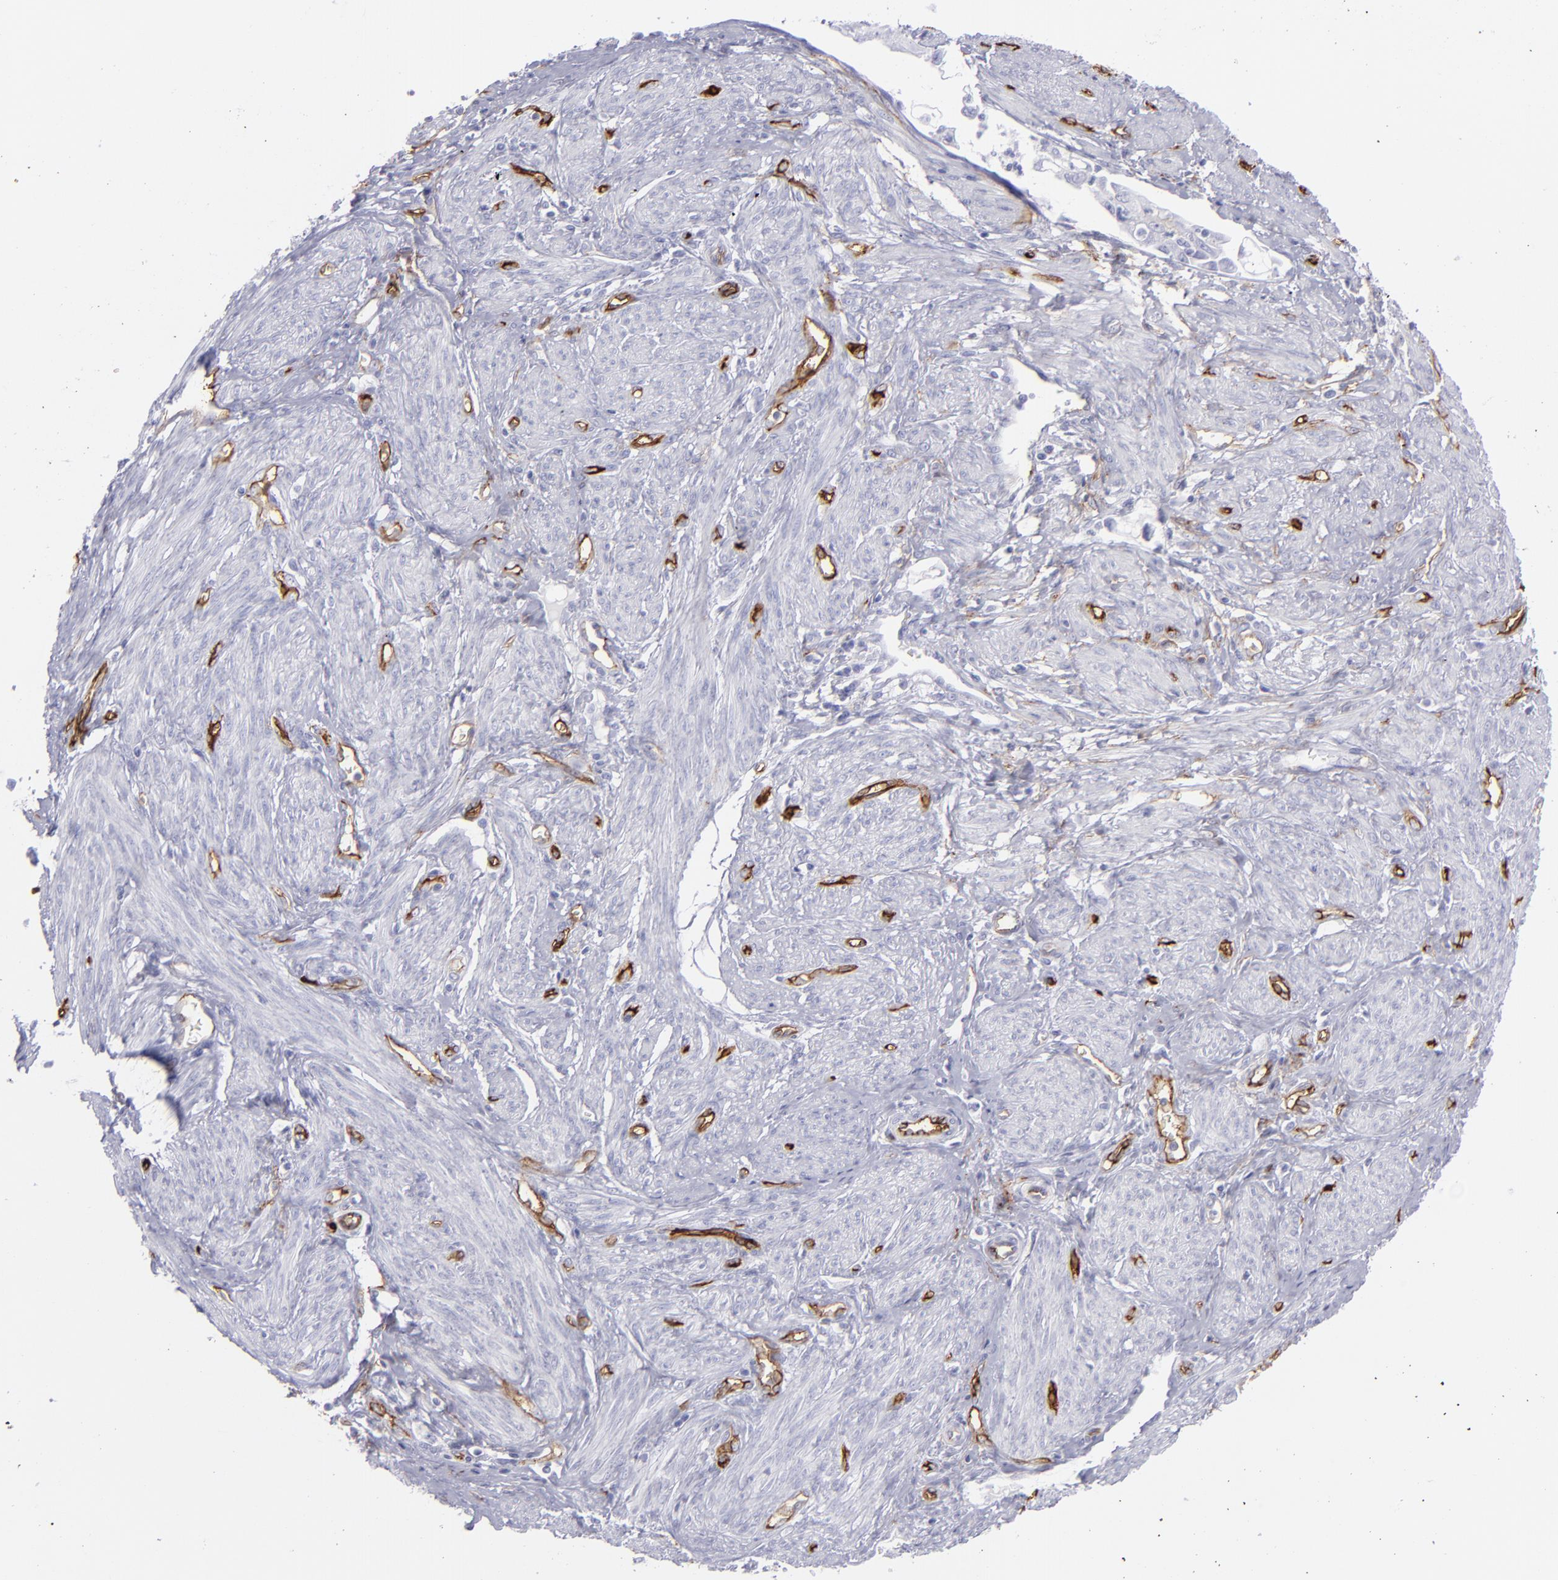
{"staining": {"intensity": "negative", "quantity": "none", "location": "none"}, "tissue": "endometrial cancer", "cell_type": "Tumor cells", "image_type": "cancer", "snomed": [{"axis": "morphology", "description": "Adenocarcinoma, NOS"}, {"axis": "topography", "description": "Endometrium"}], "caption": "This micrograph is of endometrial cancer stained with IHC to label a protein in brown with the nuclei are counter-stained blue. There is no positivity in tumor cells.", "gene": "ACE", "patient": {"sex": "female", "age": 75}}